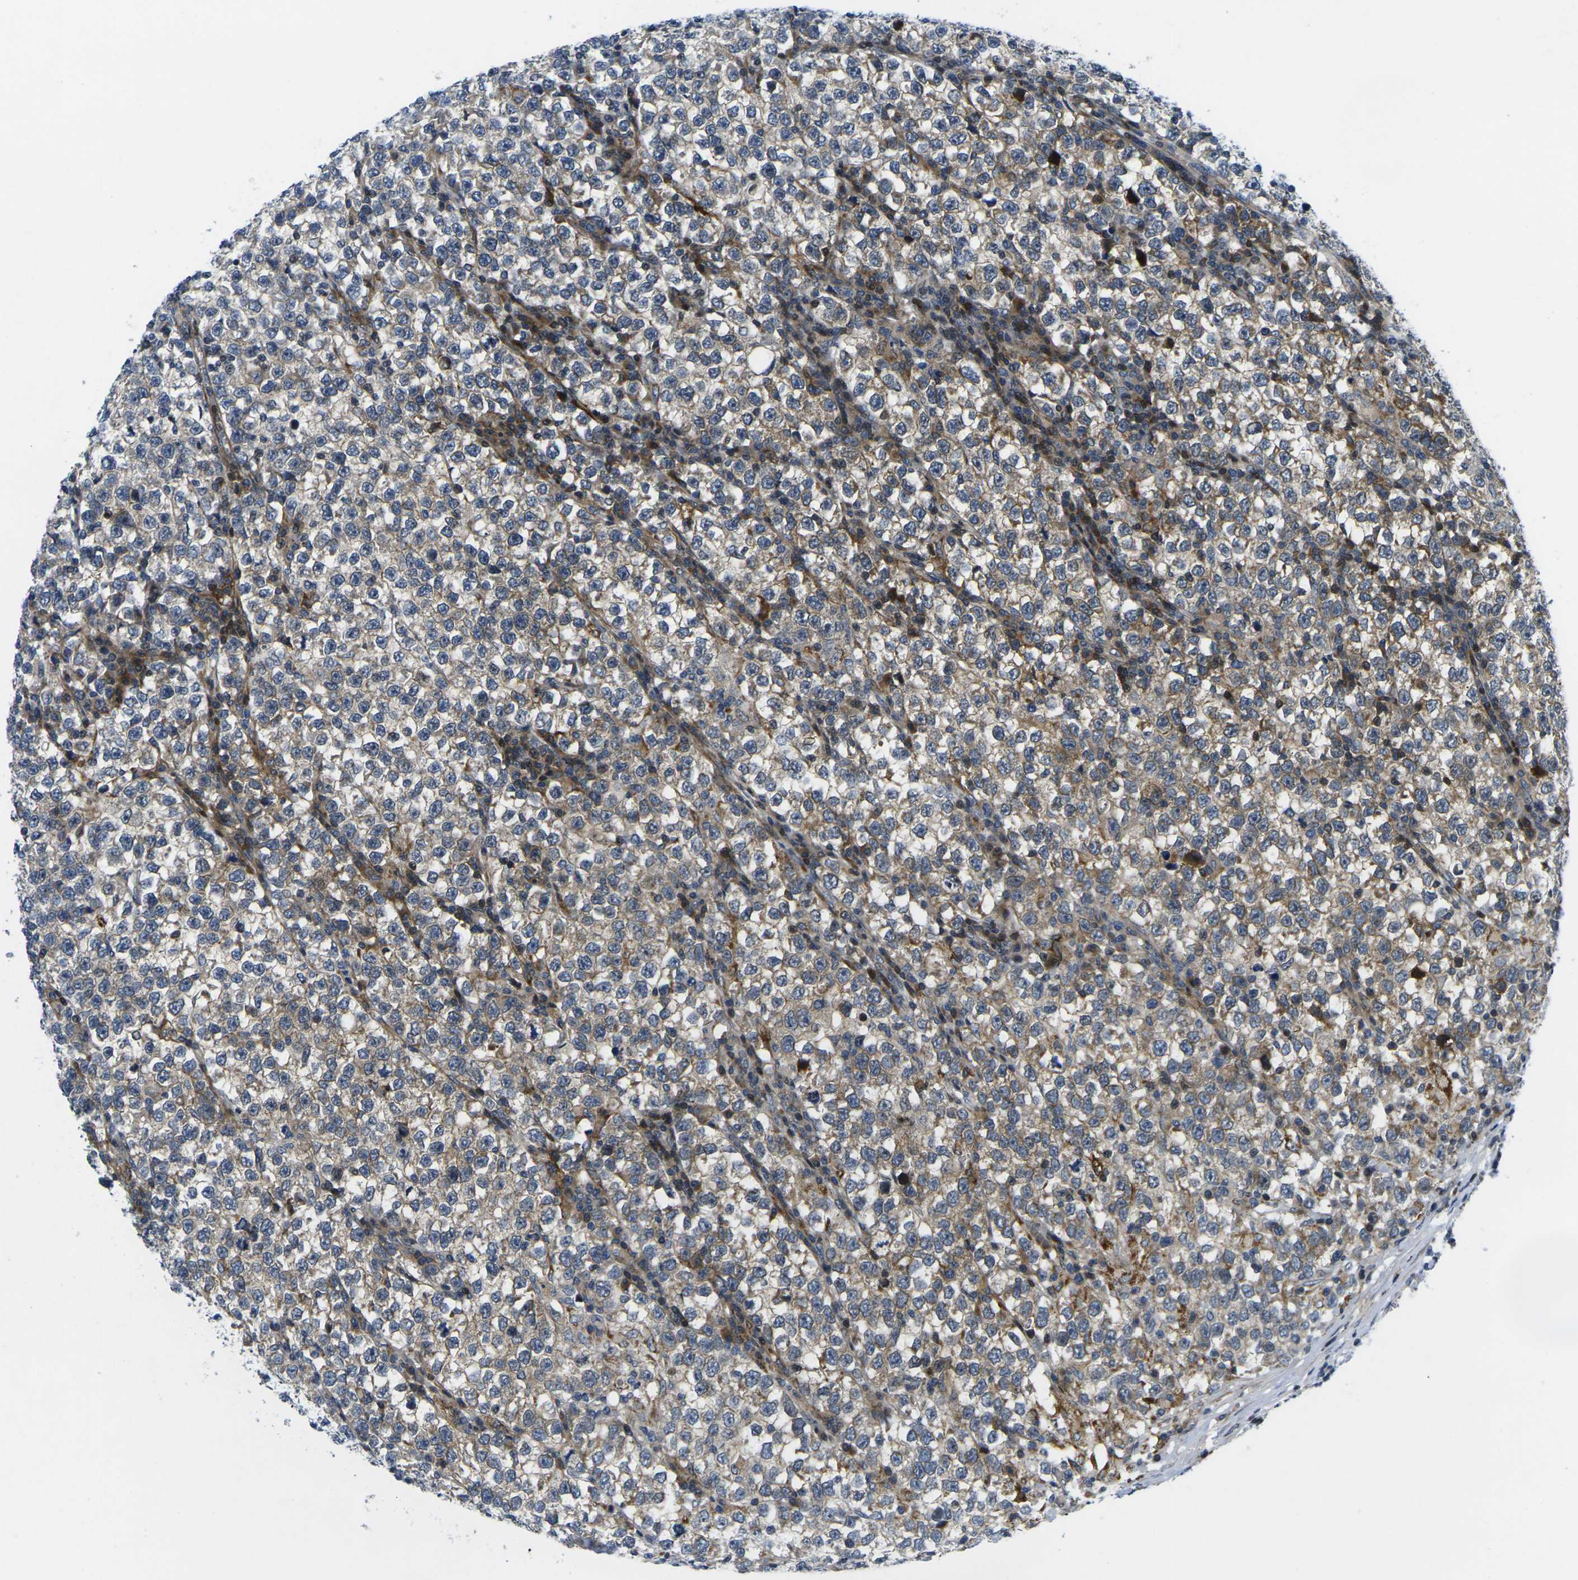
{"staining": {"intensity": "moderate", "quantity": "<25%", "location": "cytoplasmic/membranous"}, "tissue": "testis cancer", "cell_type": "Tumor cells", "image_type": "cancer", "snomed": [{"axis": "morphology", "description": "Normal tissue, NOS"}, {"axis": "morphology", "description": "Seminoma, NOS"}, {"axis": "topography", "description": "Testis"}], "caption": "Testis seminoma stained with a protein marker shows moderate staining in tumor cells.", "gene": "ROBO2", "patient": {"sex": "male", "age": 43}}